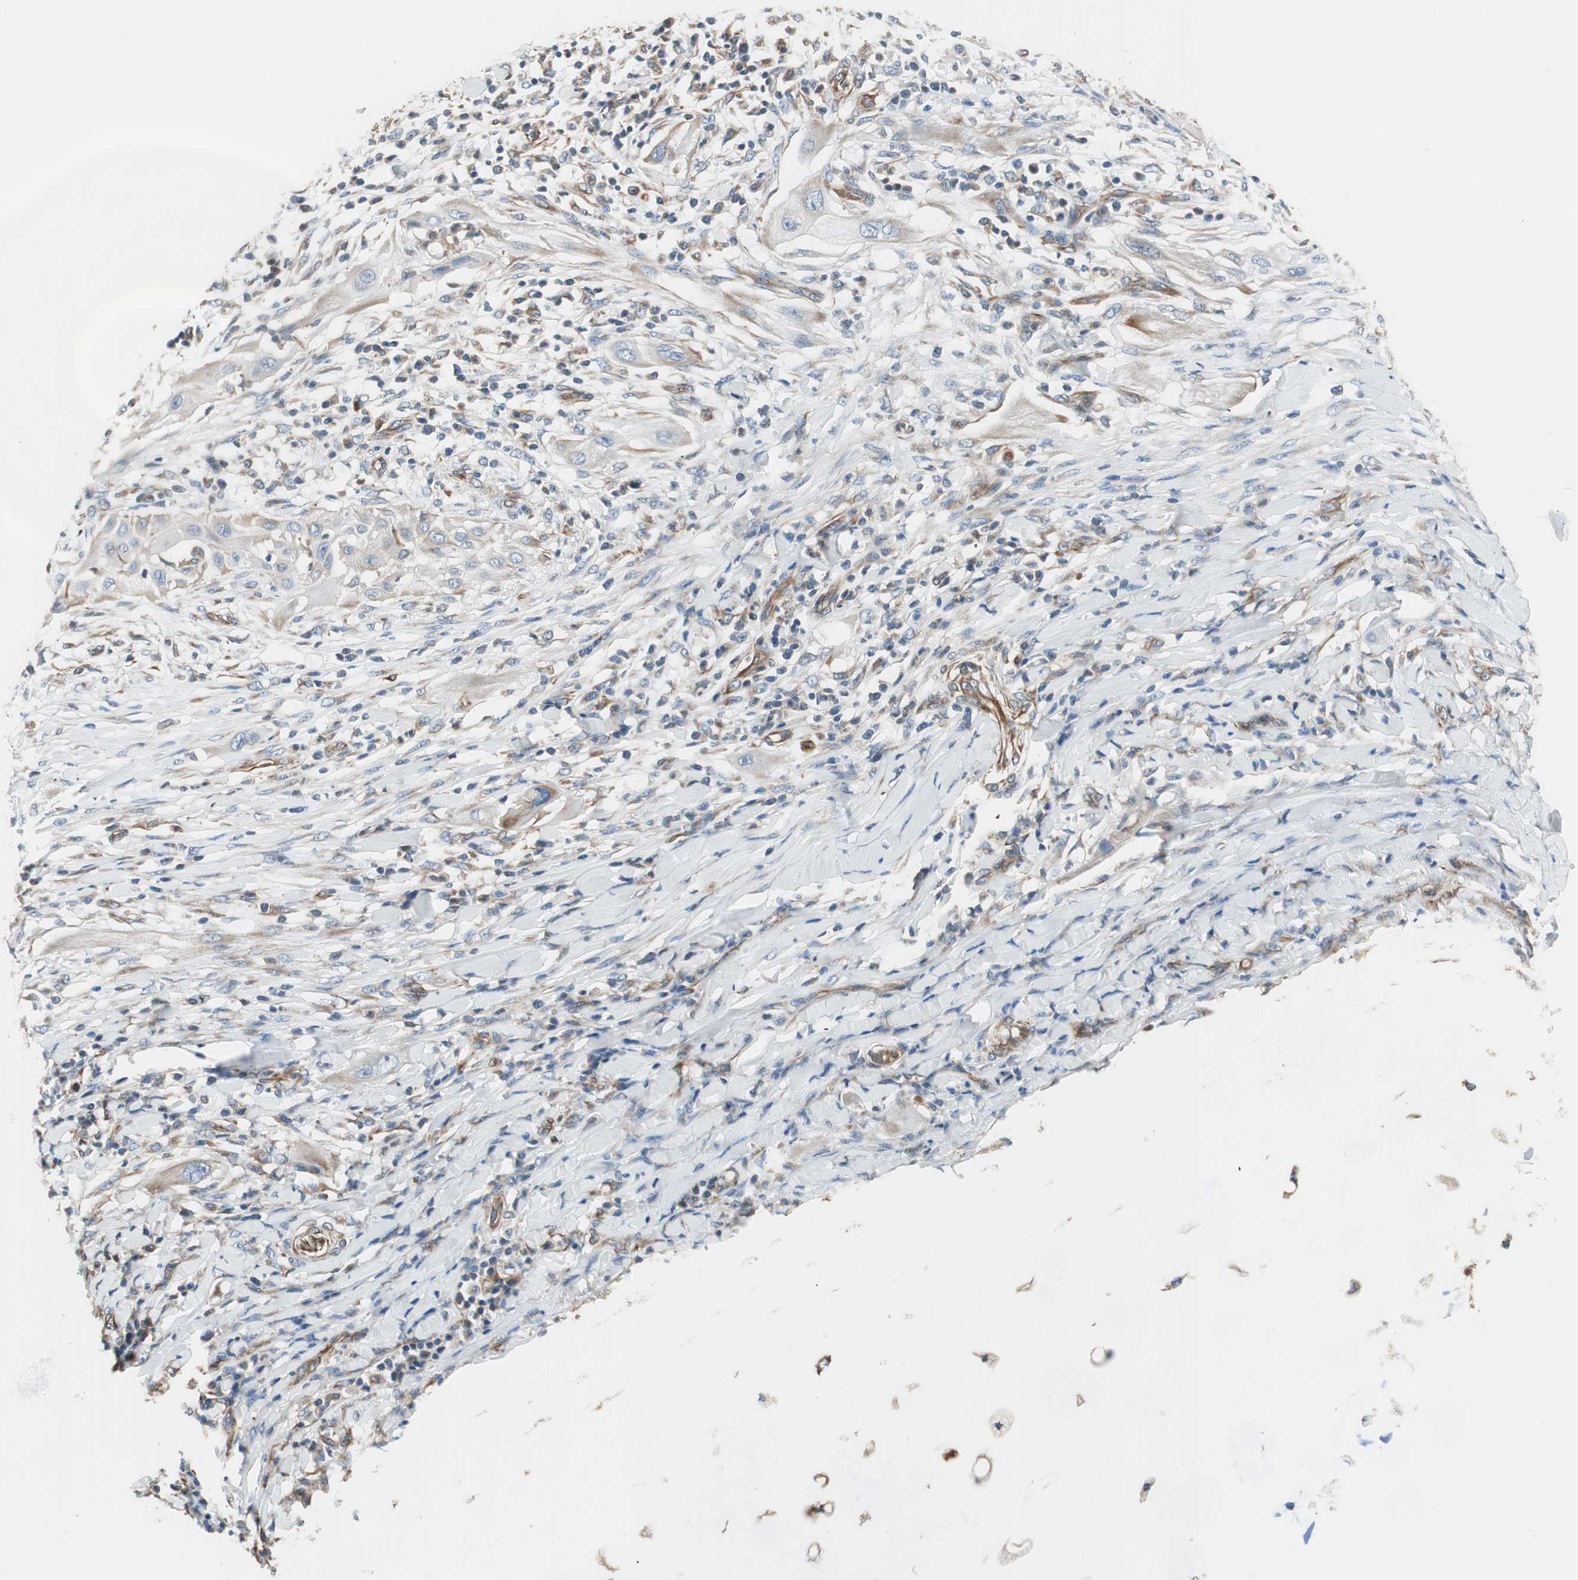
{"staining": {"intensity": "negative", "quantity": "none", "location": "none"}, "tissue": "lung cancer", "cell_type": "Tumor cells", "image_type": "cancer", "snomed": [{"axis": "morphology", "description": "Squamous cell carcinoma, NOS"}, {"axis": "topography", "description": "Lung"}], "caption": "Tumor cells show no significant expression in lung cancer.", "gene": "SRCIN1", "patient": {"sex": "female", "age": 47}}